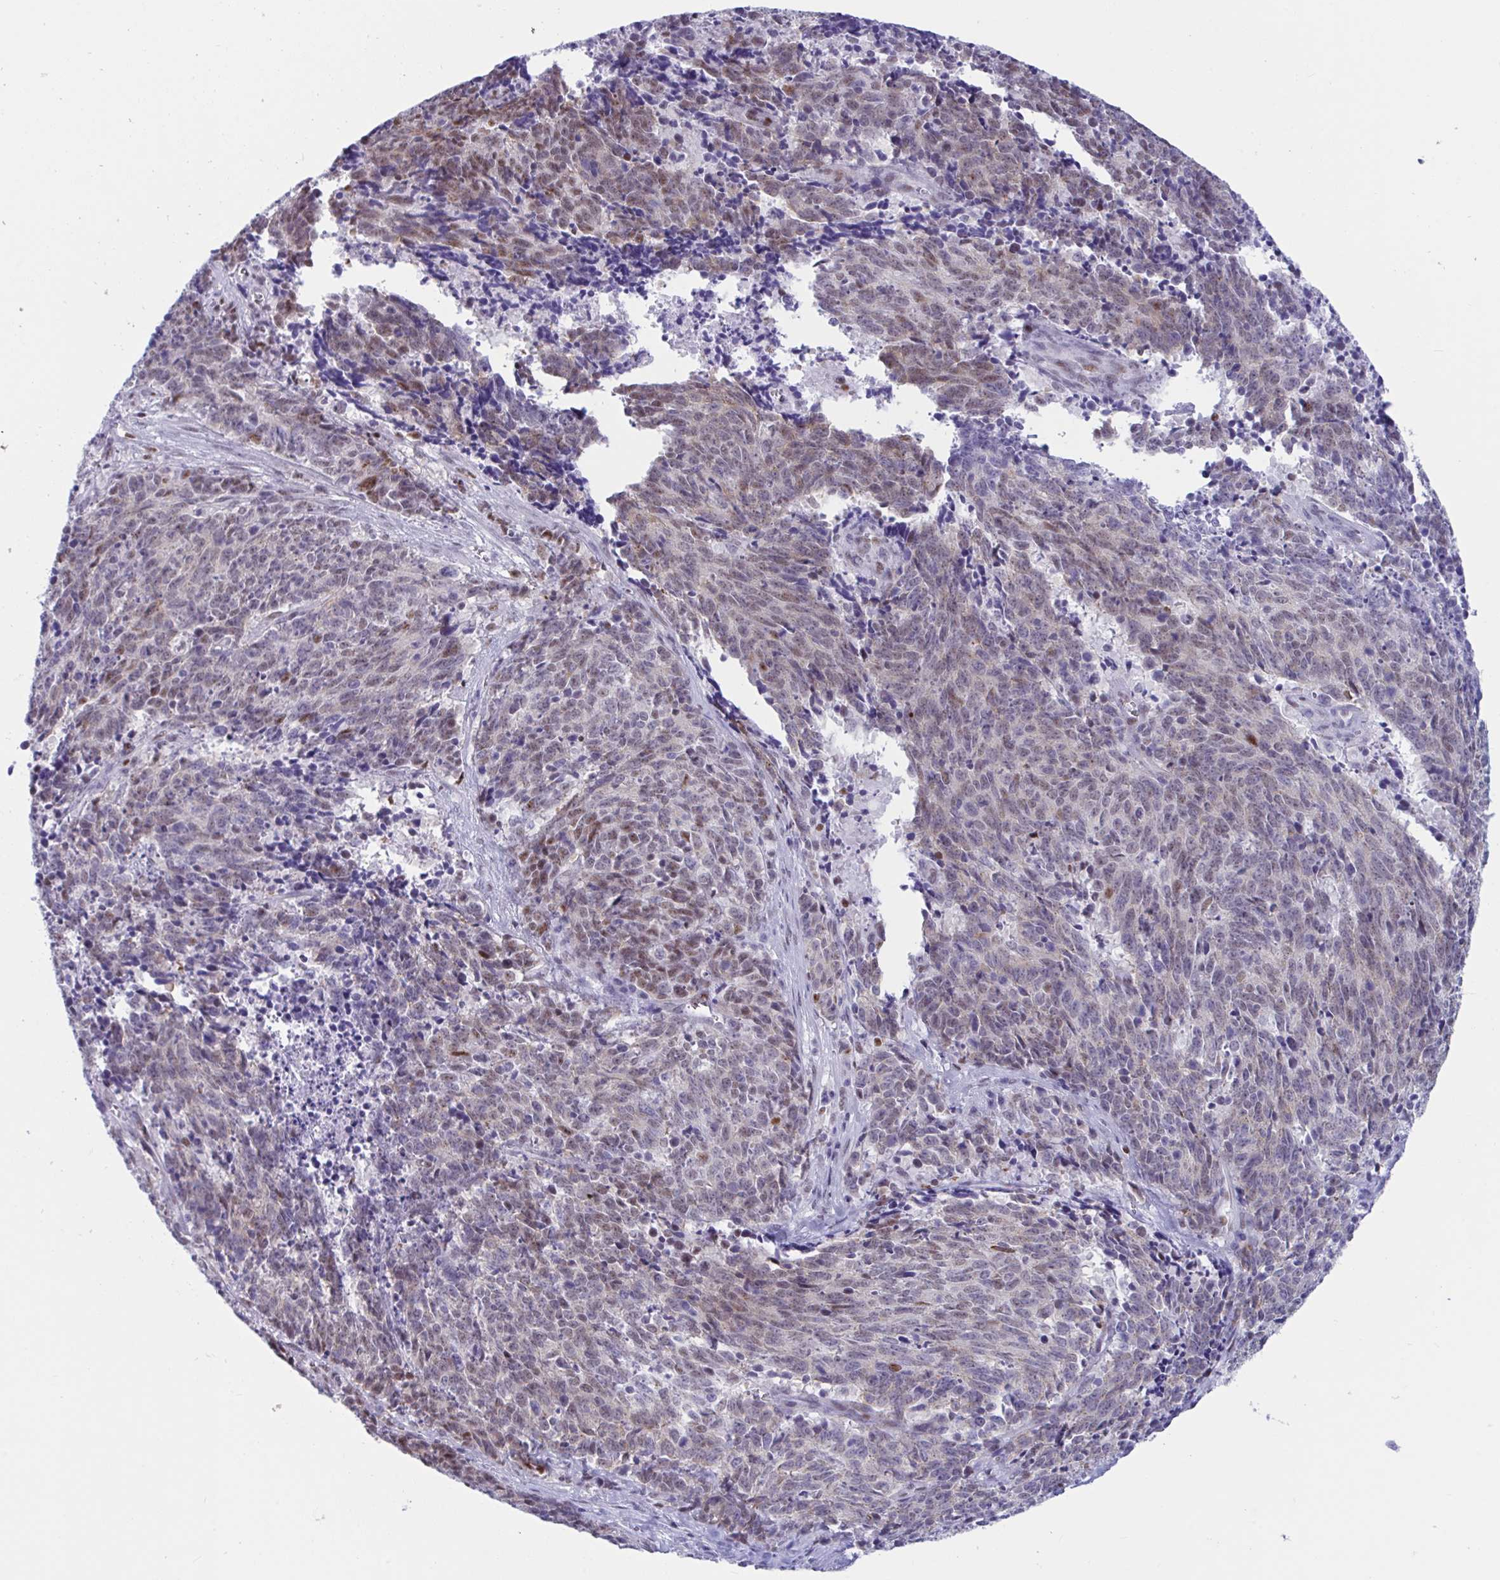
{"staining": {"intensity": "moderate", "quantity": "25%-75%", "location": "nuclear"}, "tissue": "cervical cancer", "cell_type": "Tumor cells", "image_type": "cancer", "snomed": [{"axis": "morphology", "description": "Squamous cell carcinoma, NOS"}, {"axis": "topography", "description": "Cervix"}], "caption": "Cervical cancer (squamous cell carcinoma) tissue demonstrates moderate nuclear expression in approximately 25%-75% of tumor cells", "gene": "IKZF2", "patient": {"sex": "female", "age": 29}}